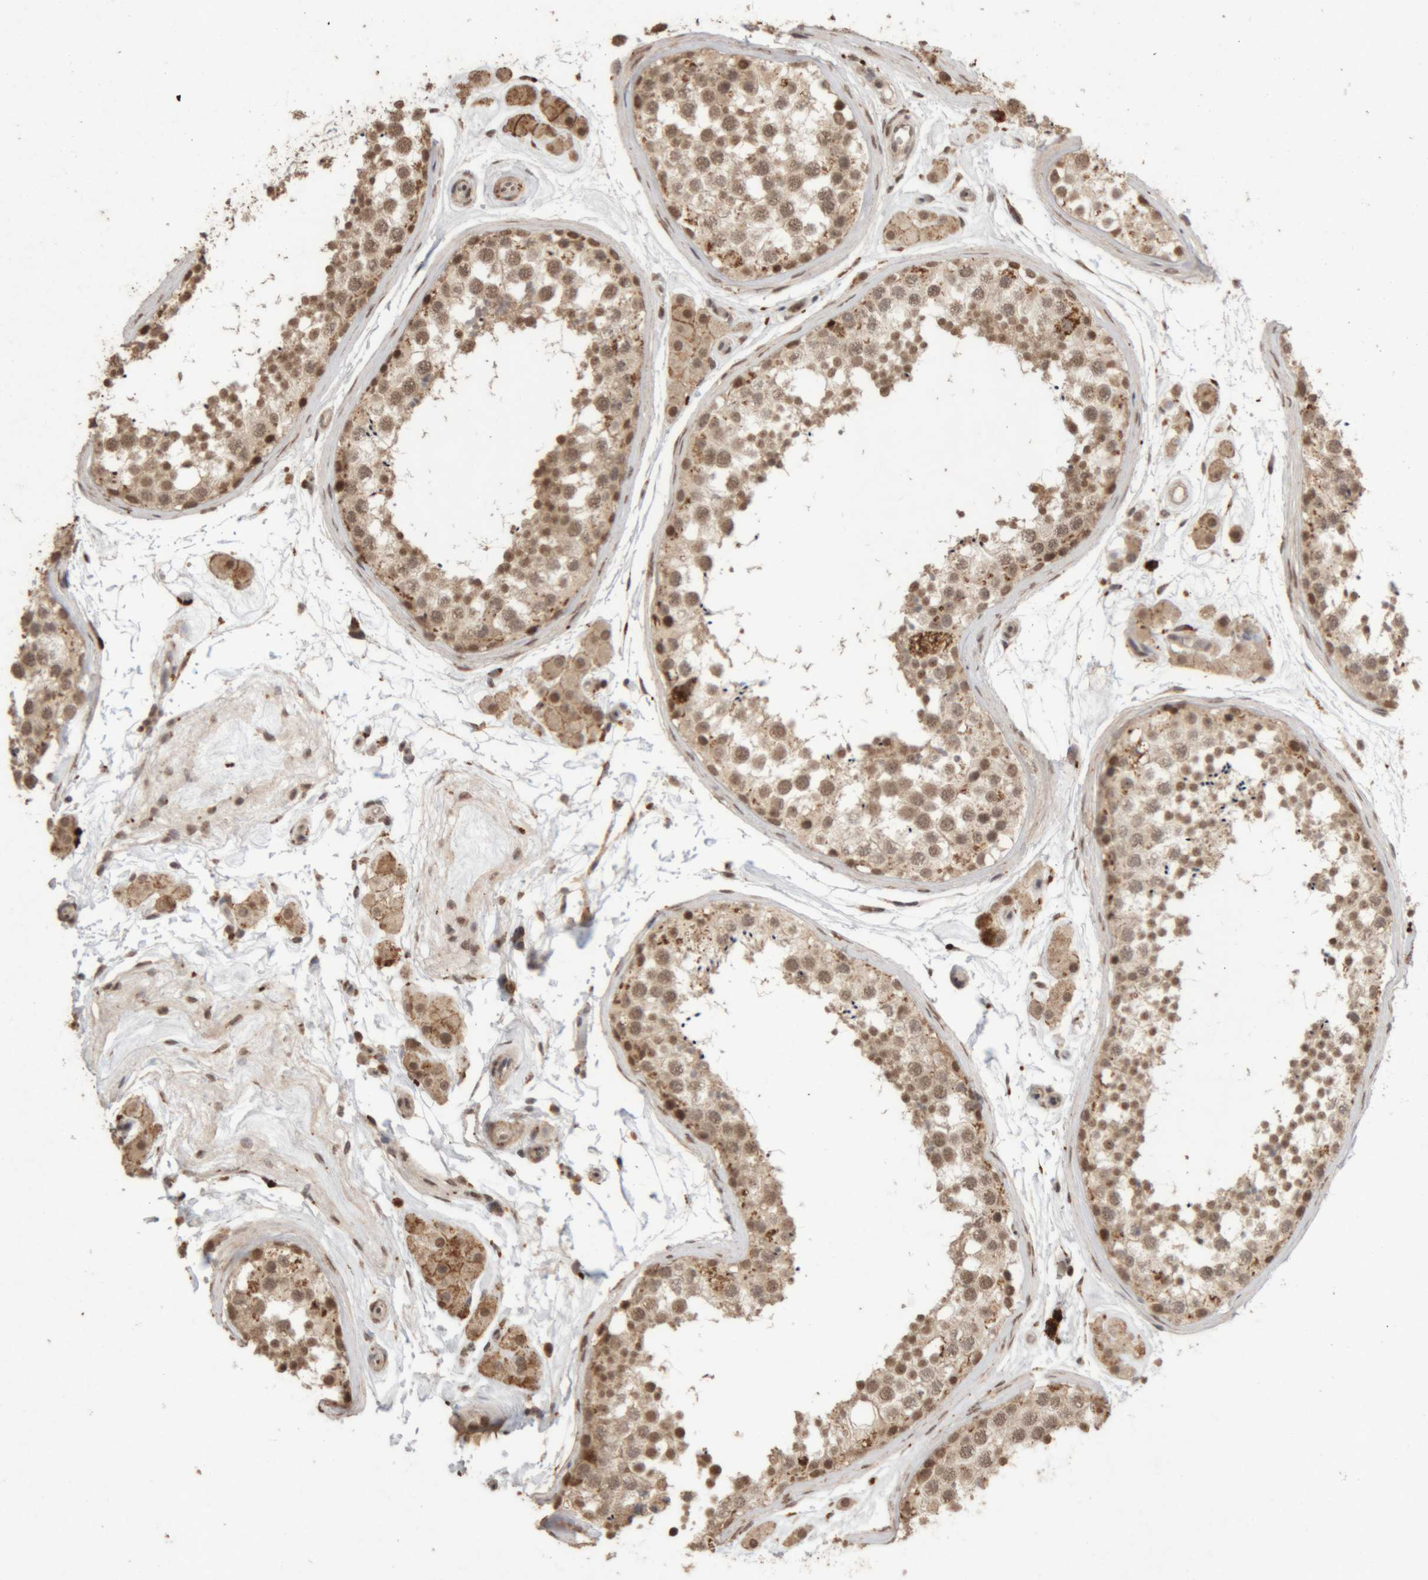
{"staining": {"intensity": "moderate", "quantity": ">75%", "location": "cytoplasmic/membranous,nuclear"}, "tissue": "testis", "cell_type": "Cells in seminiferous ducts", "image_type": "normal", "snomed": [{"axis": "morphology", "description": "Normal tissue, NOS"}, {"axis": "topography", "description": "Testis"}], "caption": "A medium amount of moderate cytoplasmic/membranous,nuclear staining is present in about >75% of cells in seminiferous ducts in normal testis.", "gene": "KEAP1", "patient": {"sex": "male", "age": 56}}